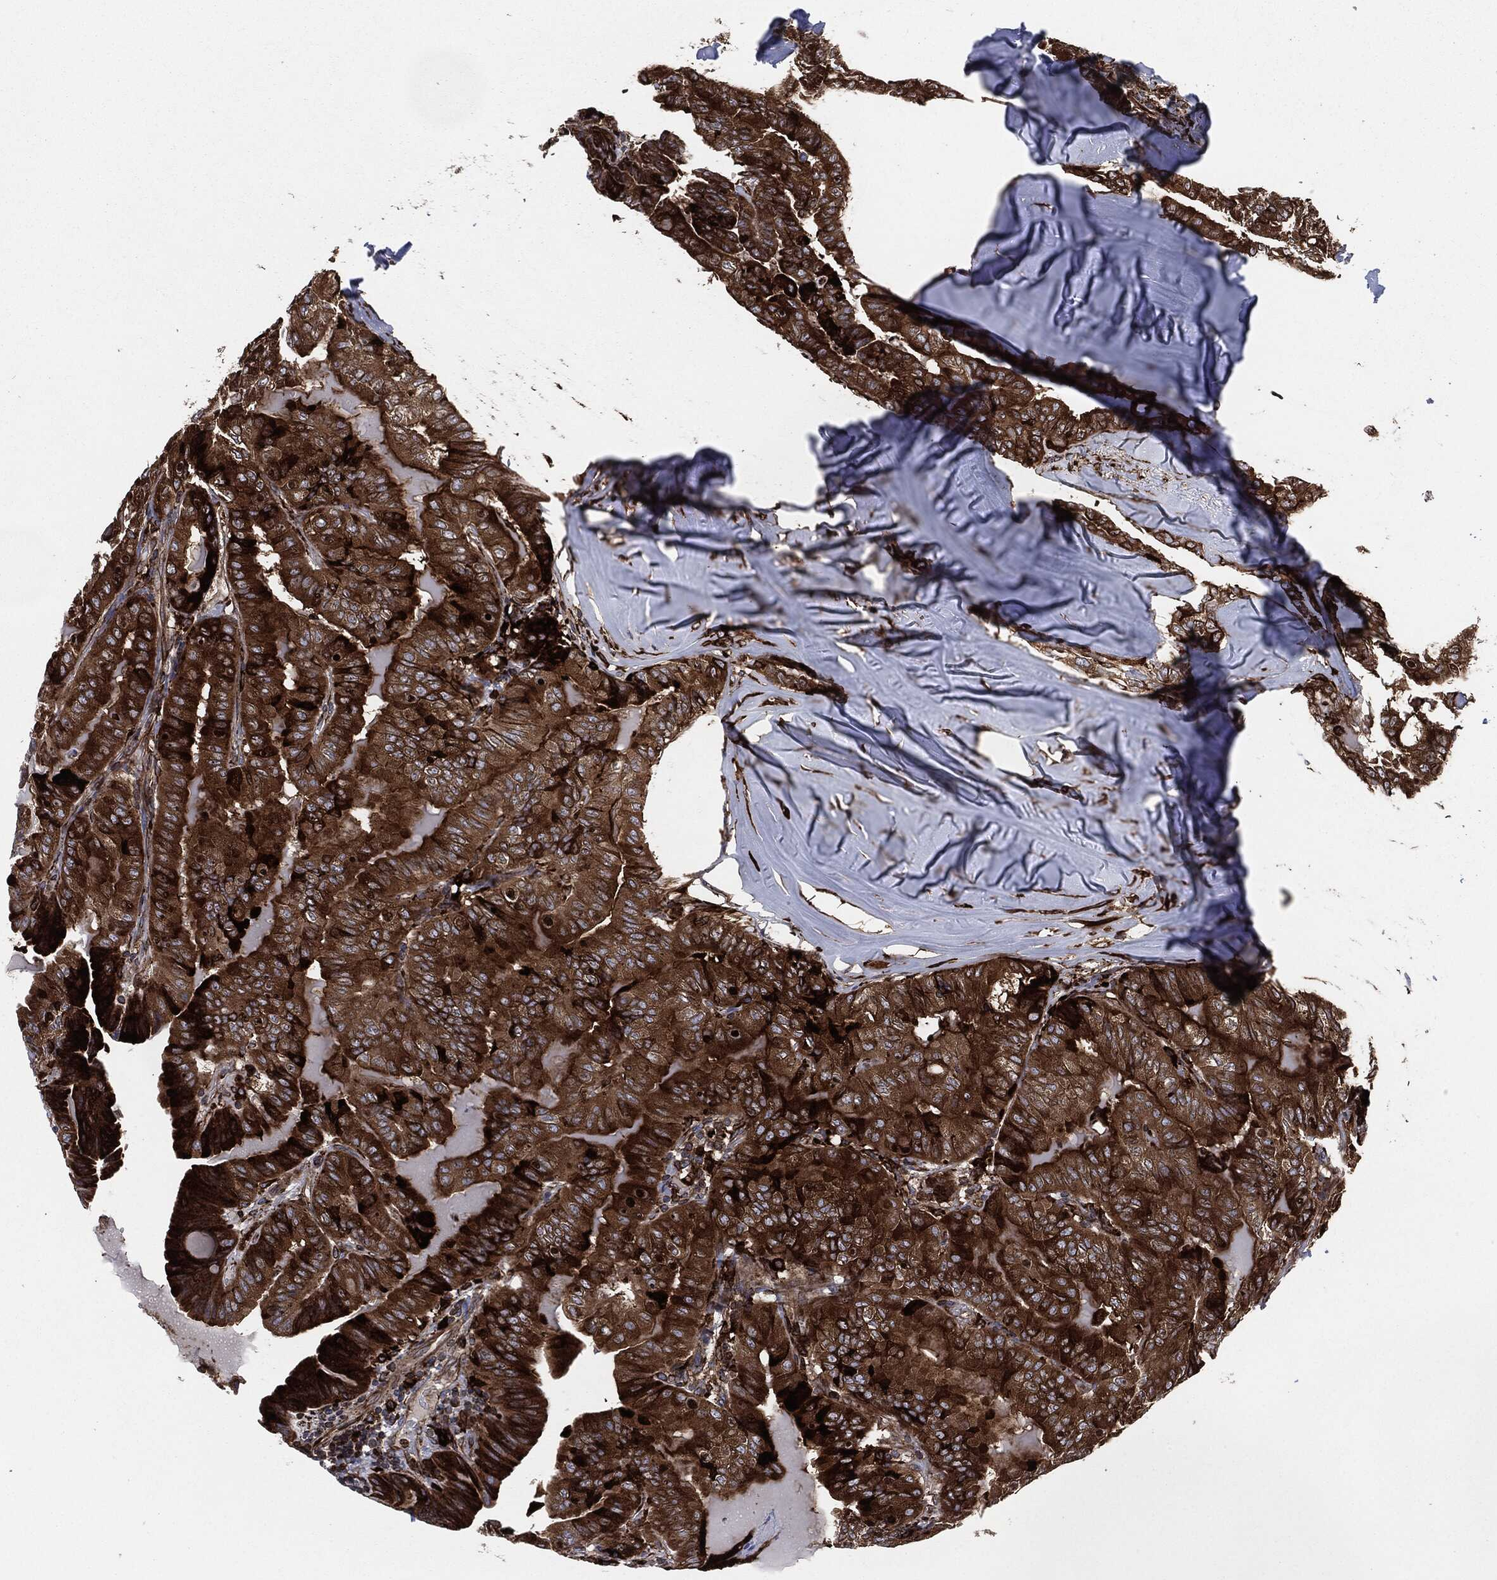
{"staining": {"intensity": "strong", "quantity": ">75%", "location": "cytoplasmic/membranous"}, "tissue": "thyroid cancer", "cell_type": "Tumor cells", "image_type": "cancer", "snomed": [{"axis": "morphology", "description": "Papillary adenocarcinoma, NOS"}, {"axis": "topography", "description": "Thyroid gland"}], "caption": "Thyroid papillary adenocarcinoma was stained to show a protein in brown. There is high levels of strong cytoplasmic/membranous positivity in approximately >75% of tumor cells.", "gene": "CALR", "patient": {"sex": "female", "age": 68}}